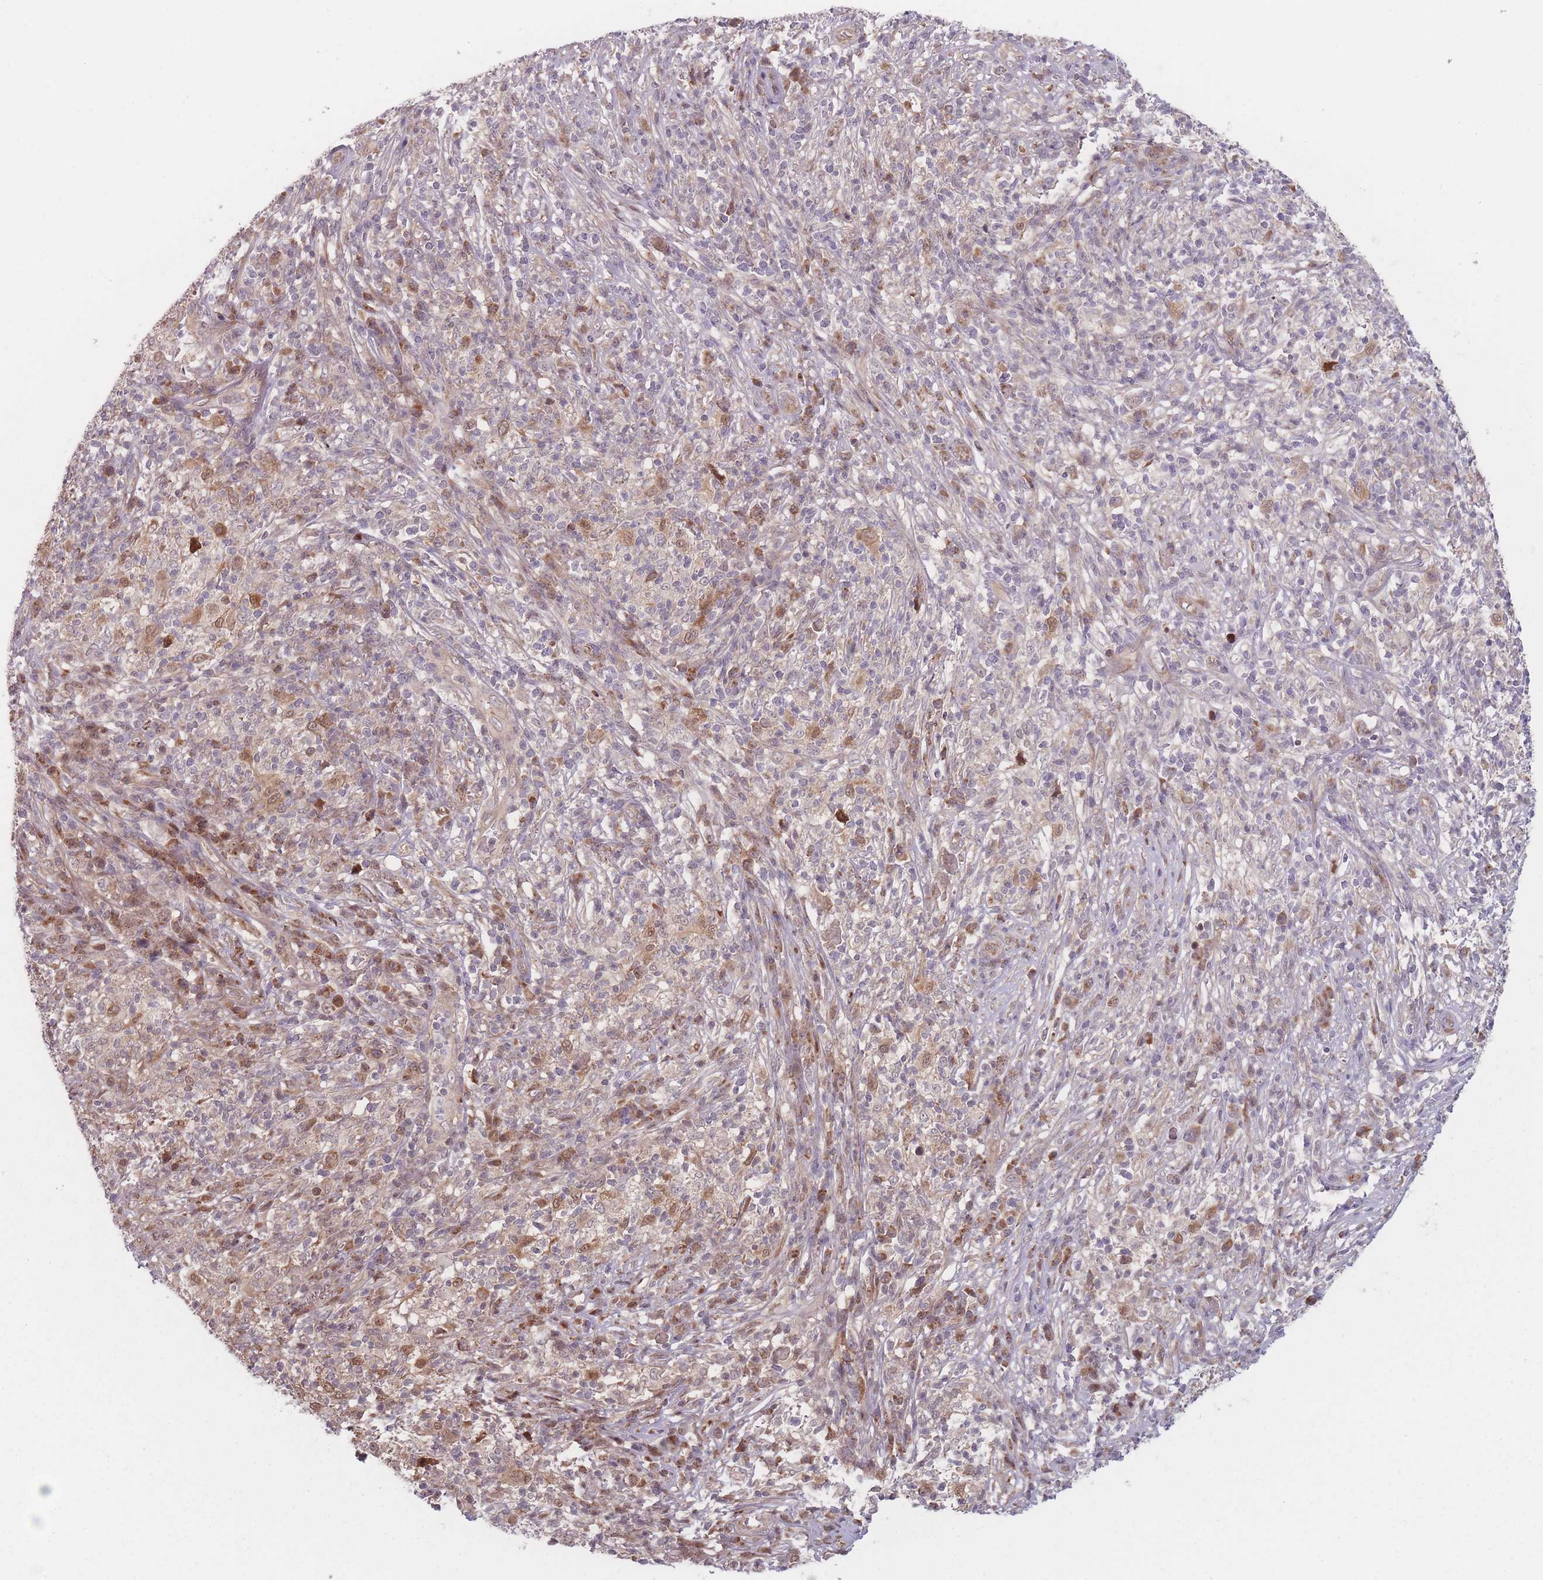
{"staining": {"intensity": "weak", "quantity": "25%-75%", "location": "cytoplasmic/membranous"}, "tissue": "melanoma", "cell_type": "Tumor cells", "image_type": "cancer", "snomed": [{"axis": "morphology", "description": "Malignant melanoma, NOS"}, {"axis": "topography", "description": "Skin"}], "caption": "Human malignant melanoma stained with a brown dye shows weak cytoplasmic/membranous positive staining in approximately 25%-75% of tumor cells.", "gene": "RPS18", "patient": {"sex": "male", "age": 66}}